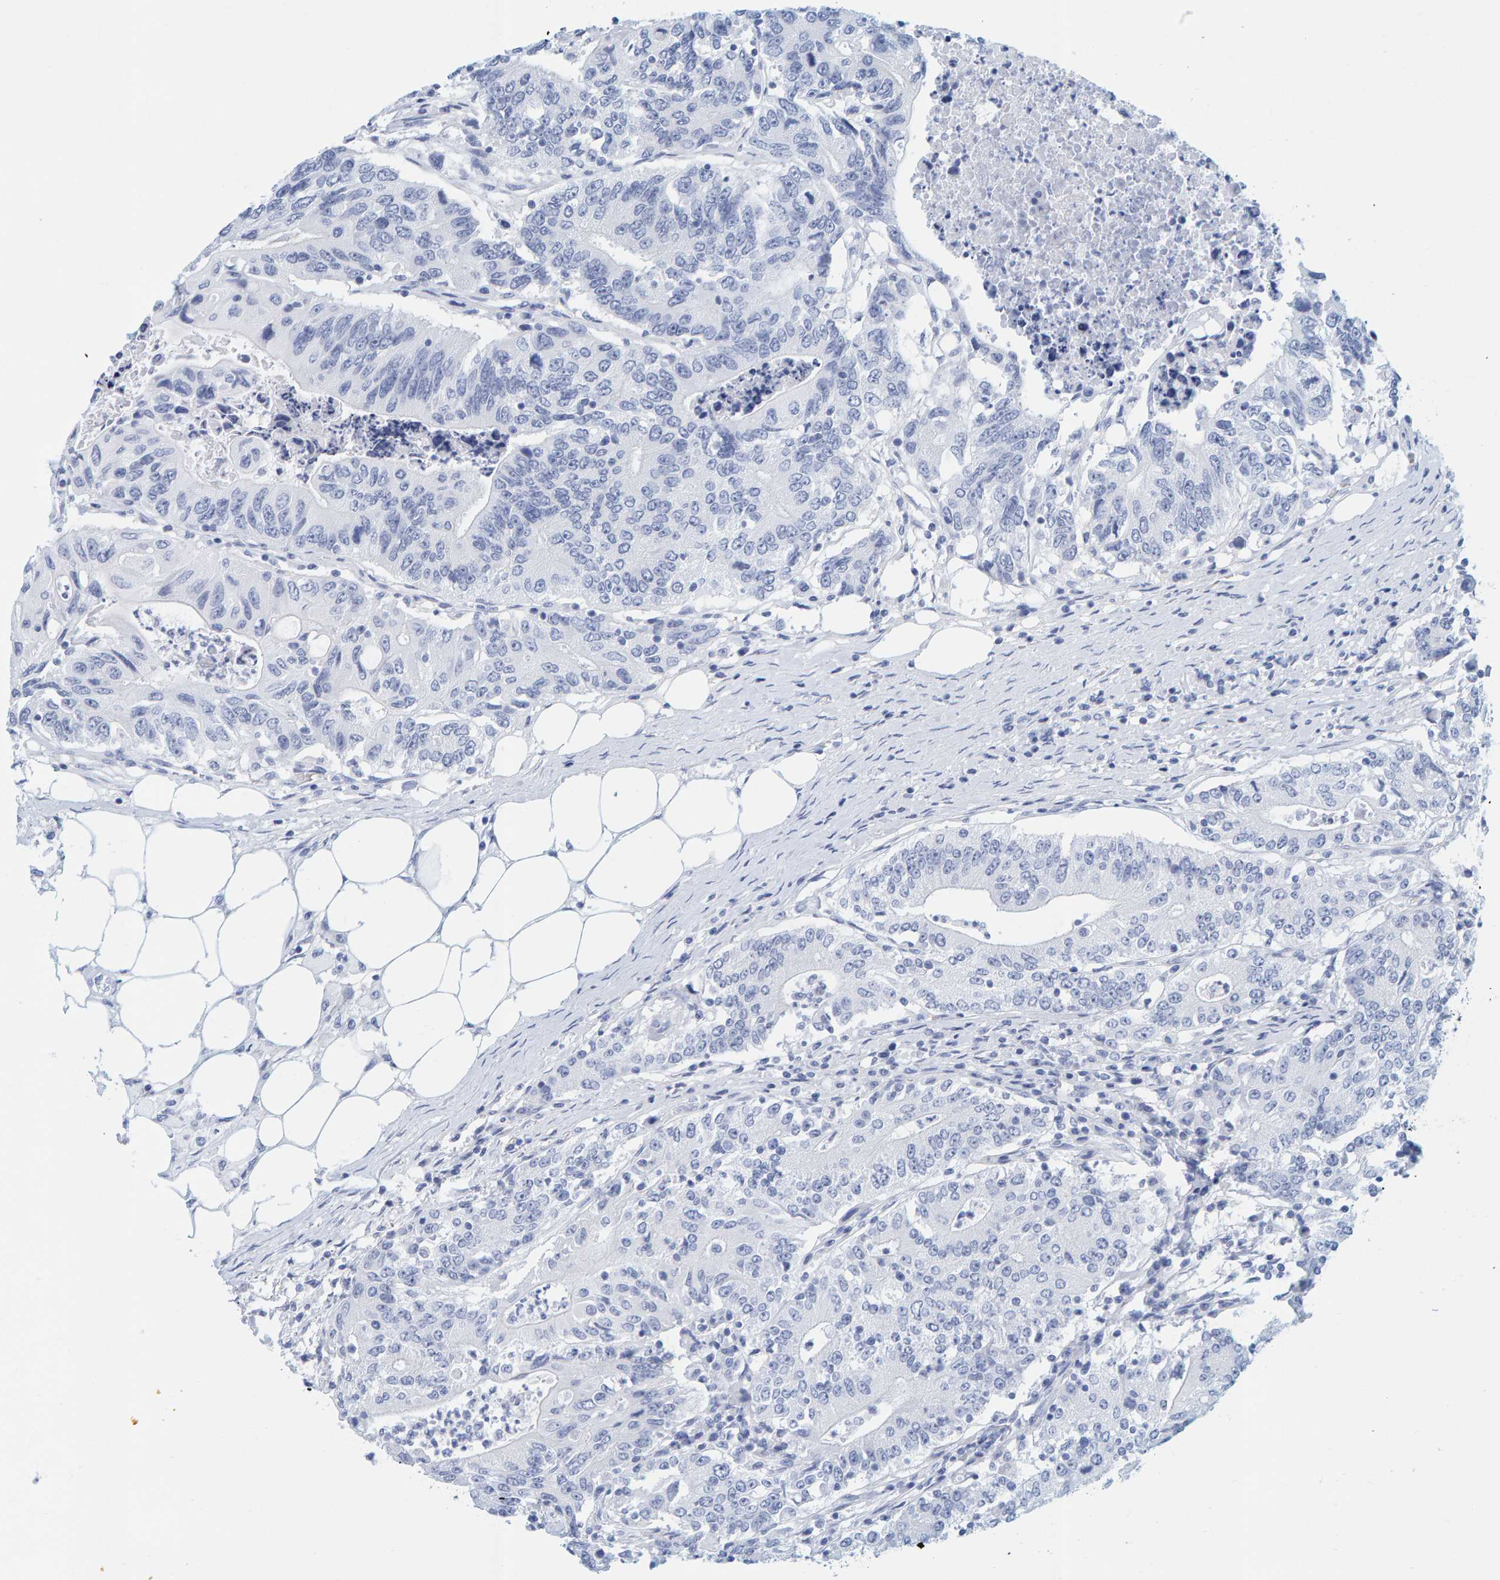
{"staining": {"intensity": "negative", "quantity": "none", "location": "none"}, "tissue": "colorectal cancer", "cell_type": "Tumor cells", "image_type": "cancer", "snomed": [{"axis": "morphology", "description": "Adenocarcinoma, NOS"}, {"axis": "topography", "description": "Colon"}], "caption": "Immunohistochemistry (IHC) of human colorectal adenocarcinoma reveals no expression in tumor cells.", "gene": "SFTPC", "patient": {"sex": "female", "age": 77}}